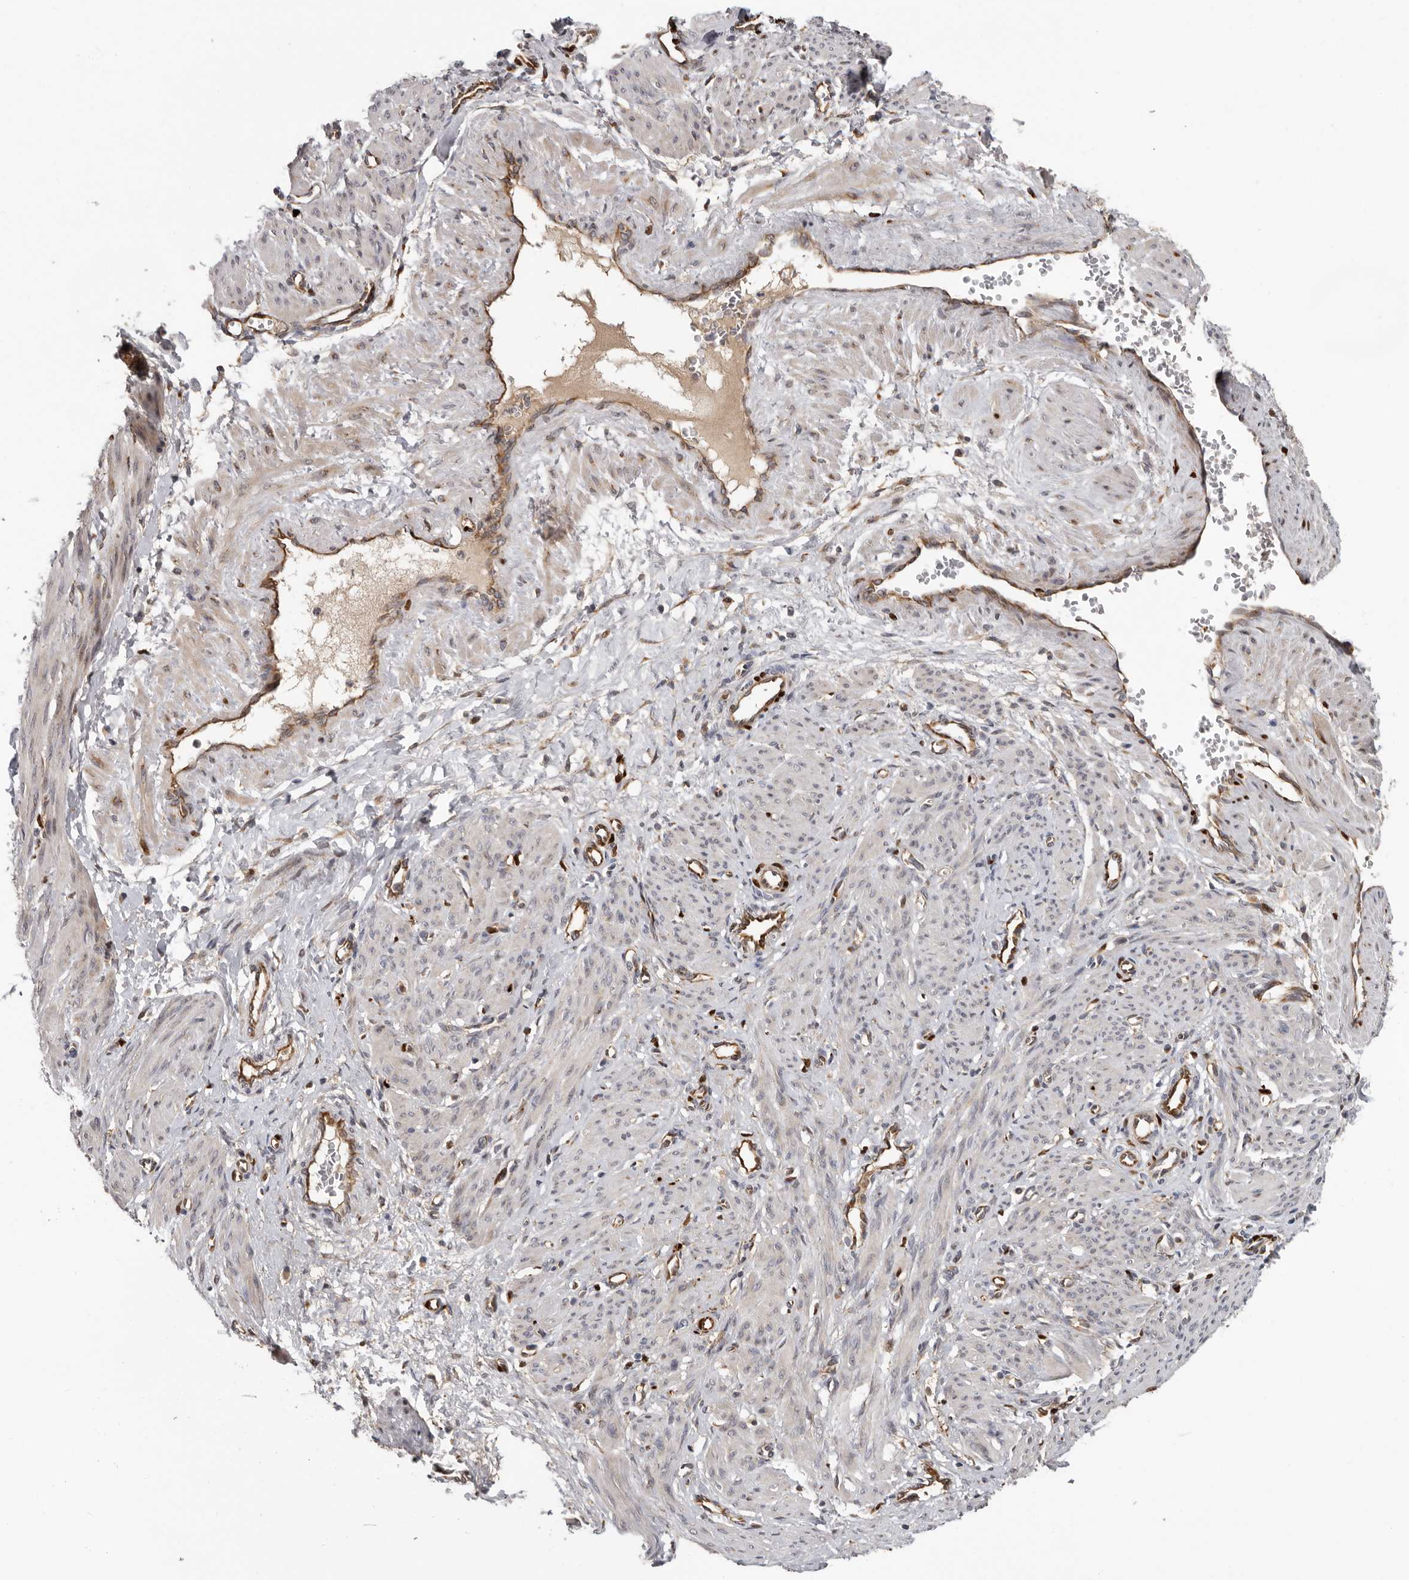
{"staining": {"intensity": "negative", "quantity": "none", "location": "none"}, "tissue": "smooth muscle", "cell_type": "Smooth muscle cells", "image_type": "normal", "snomed": [{"axis": "morphology", "description": "Normal tissue, NOS"}, {"axis": "topography", "description": "Endometrium"}], "caption": "DAB immunohistochemical staining of normal human smooth muscle exhibits no significant positivity in smooth muscle cells.", "gene": "MTF1", "patient": {"sex": "female", "age": 33}}